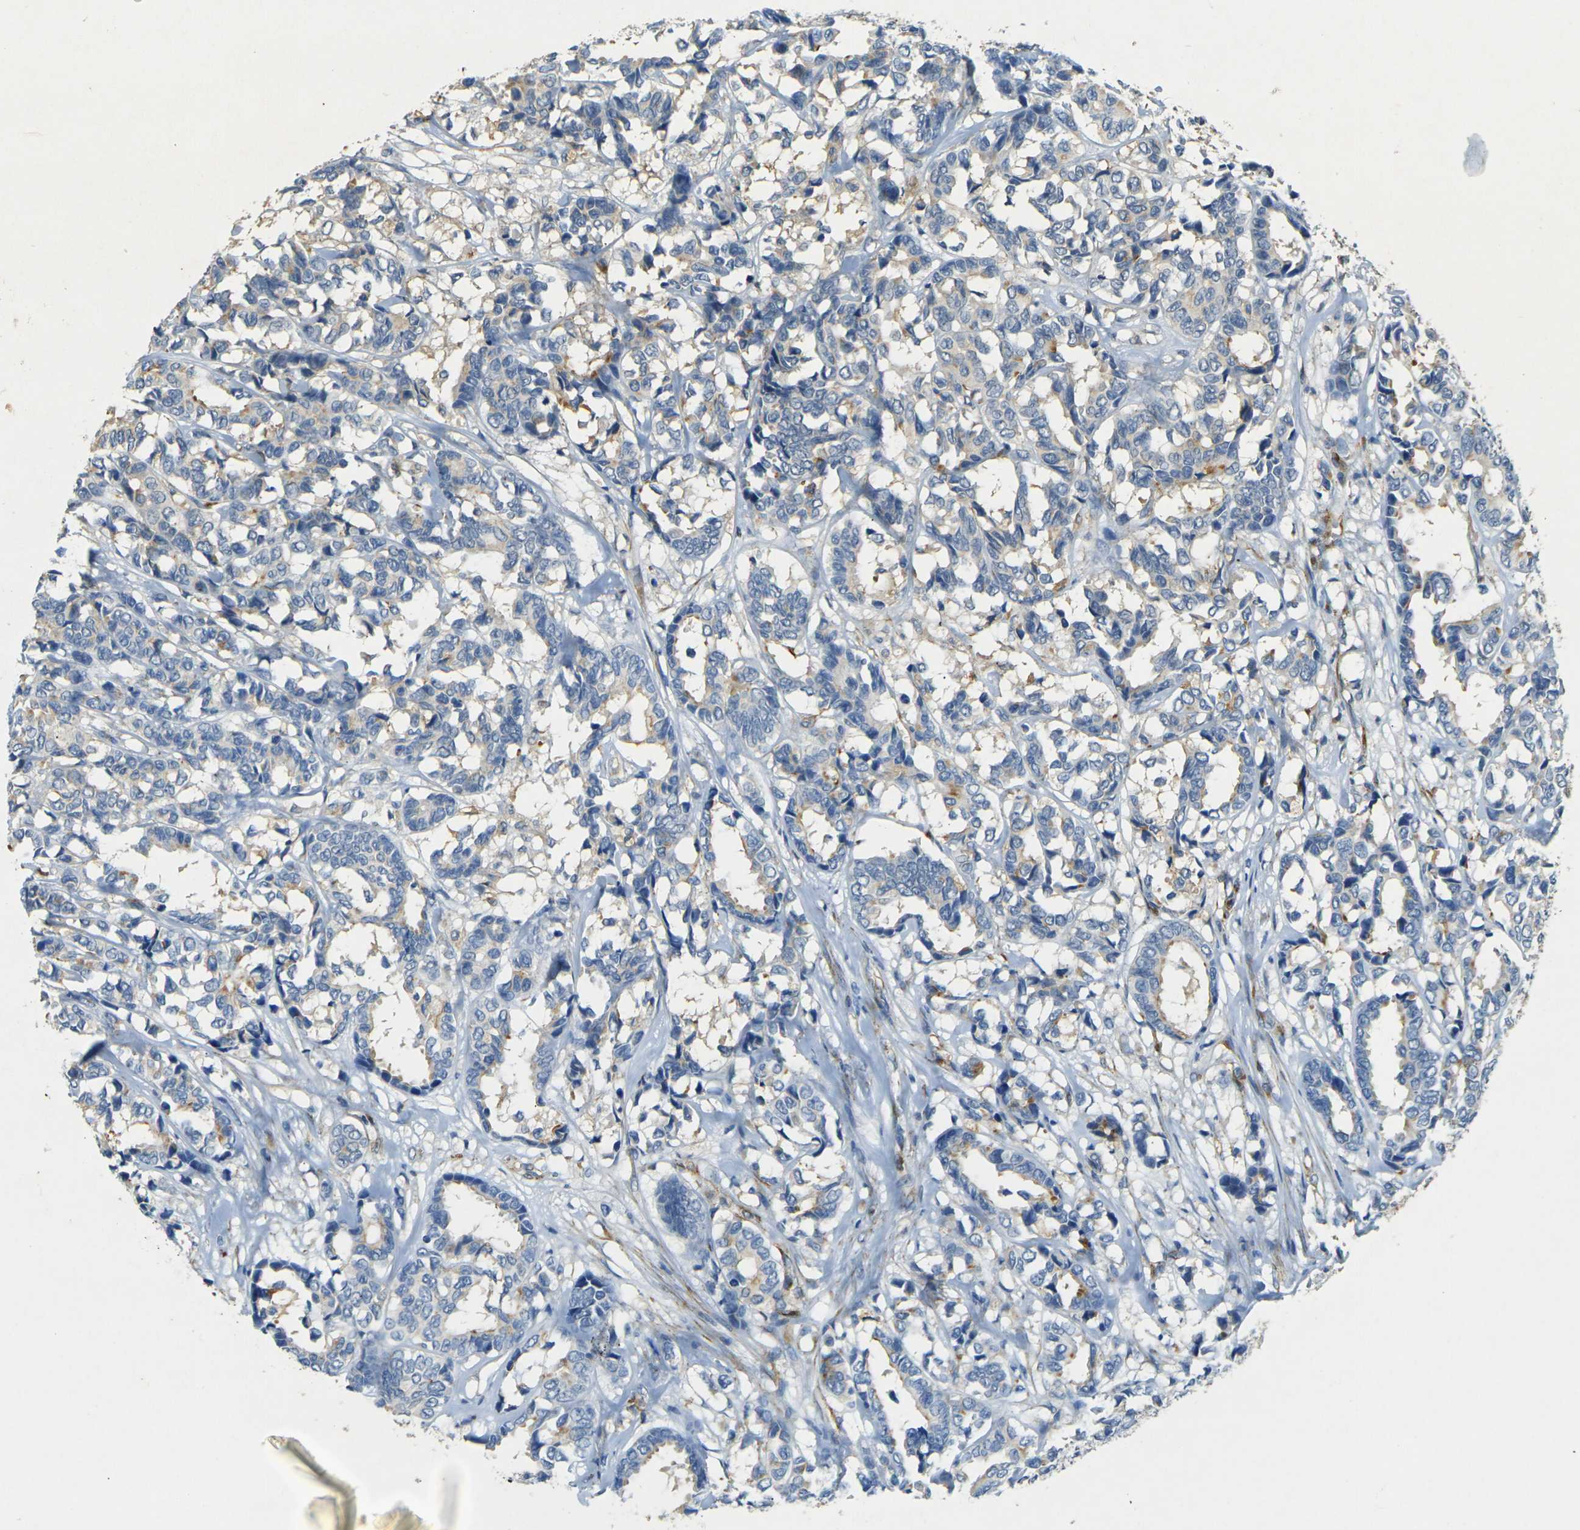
{"staining": {"intensity": "weak", "quantity": "25%-75%", "location": "cytoplasmic/membranous"}, "tissue": "breast cancer", "cell_type": "Tumor cells", "image_type": "cancer", "snomed": [{"axis": "morphology", "description": "Duct carcinoma"}, {"axis": "topography", "description": "Breast"}], "caption": "Protein staining exhibits weak cytoplasmic/membranous staining in about 25%-75% of tumor cells in invasive ductal carcinoma (breast).", "gene": "SORT1", "patient": {"sex": "female", "age": 87}}